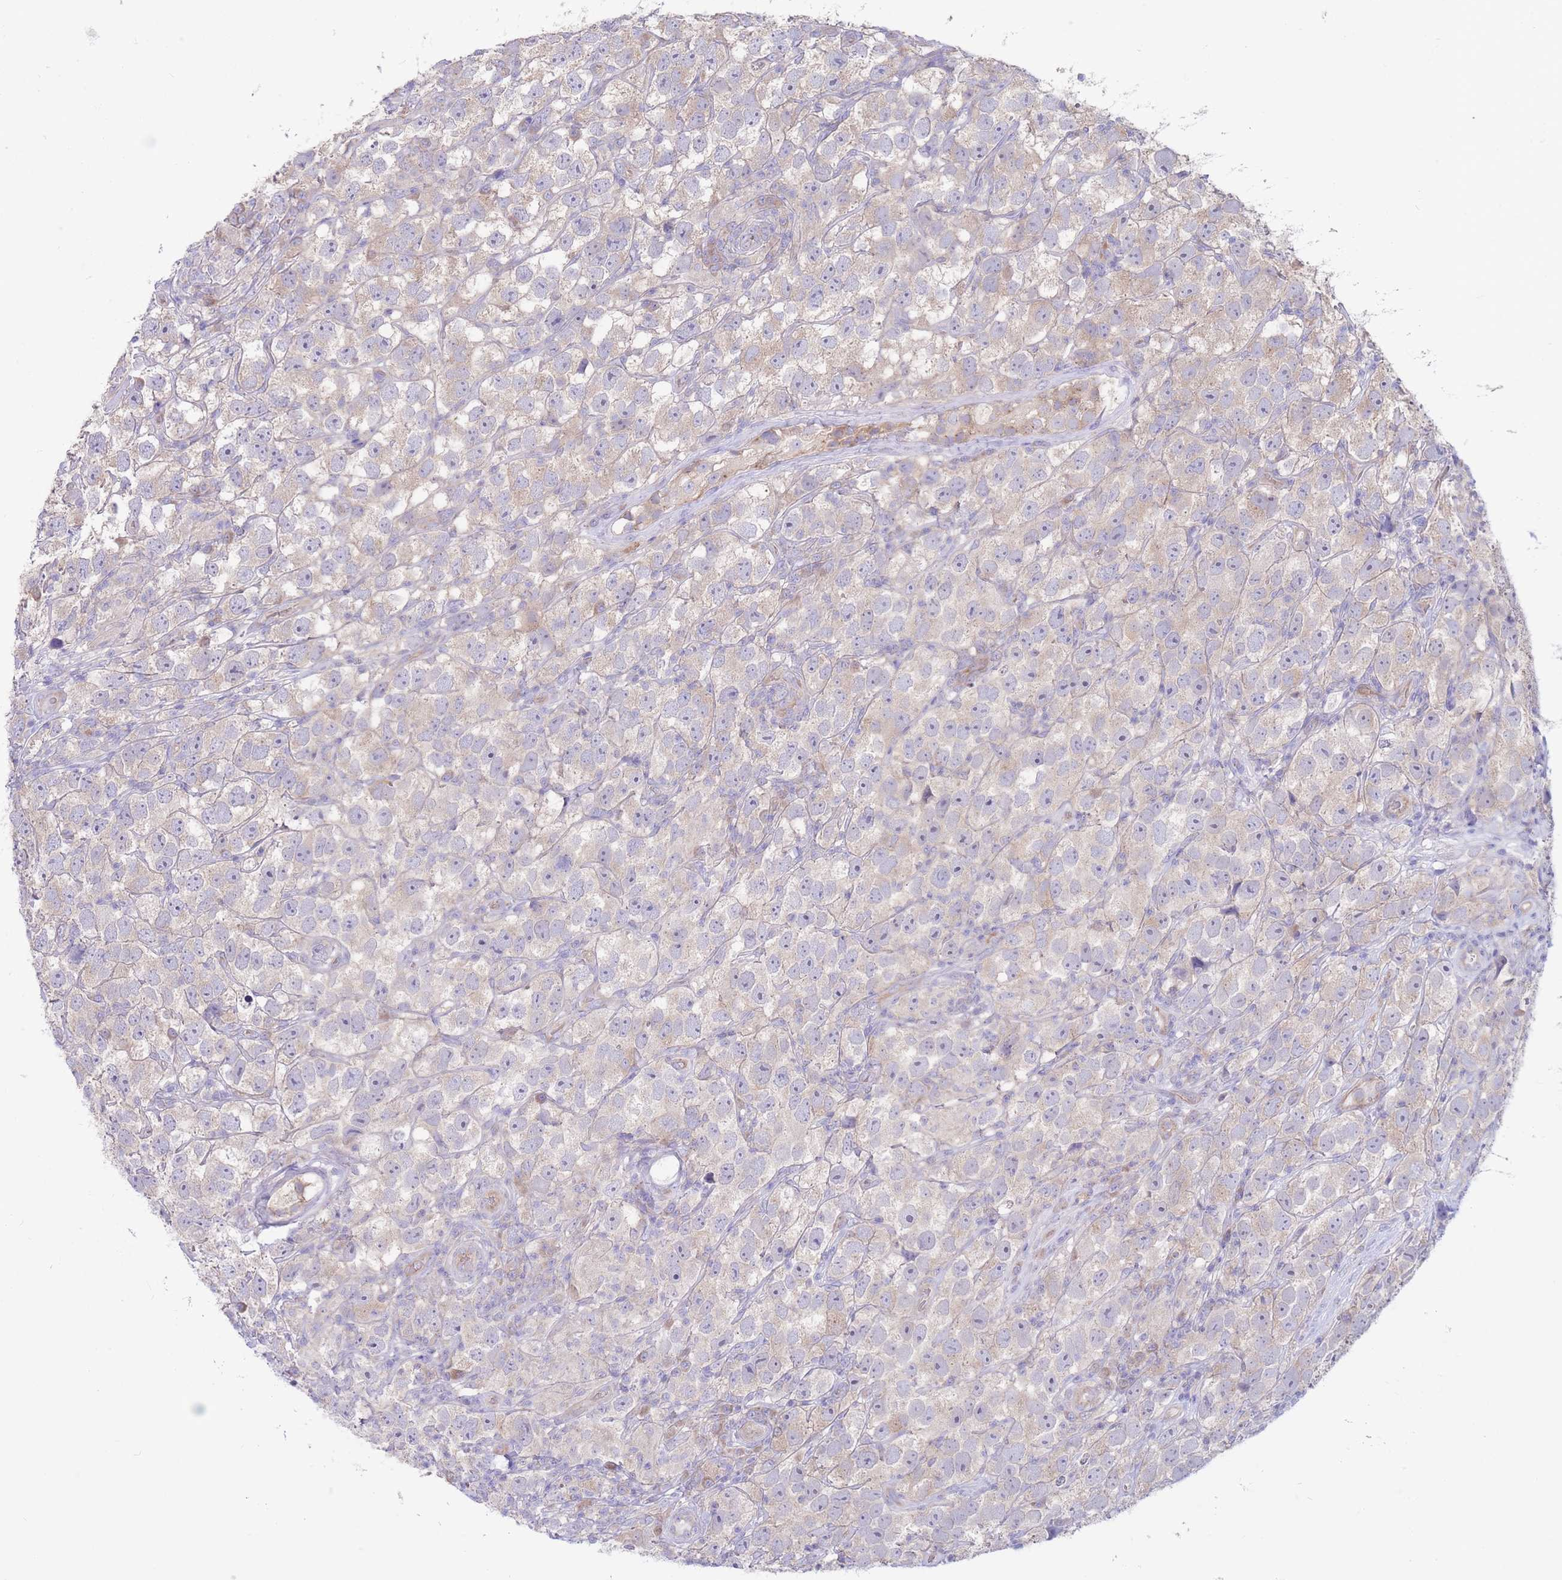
{"staining": {"intensity": "weak", "quantity": ">75%", "location": "cytoplasmic/membranous"}, "tissue": "testis cancer", "cell_type": "Tumor cells", "image_type": "cancer", "snomed": [{"axis": "morphology", "description": "Seminoma, NOS"}, {"axis": "topography", "description": "Testis"}], "caption": "A brown stain highlights weak cytoplasmic/membranous staining of a protein in testis seminoma tumor cells.", "gene": "ALS2CL", "patient": {"sex": "male", "age": 26}}